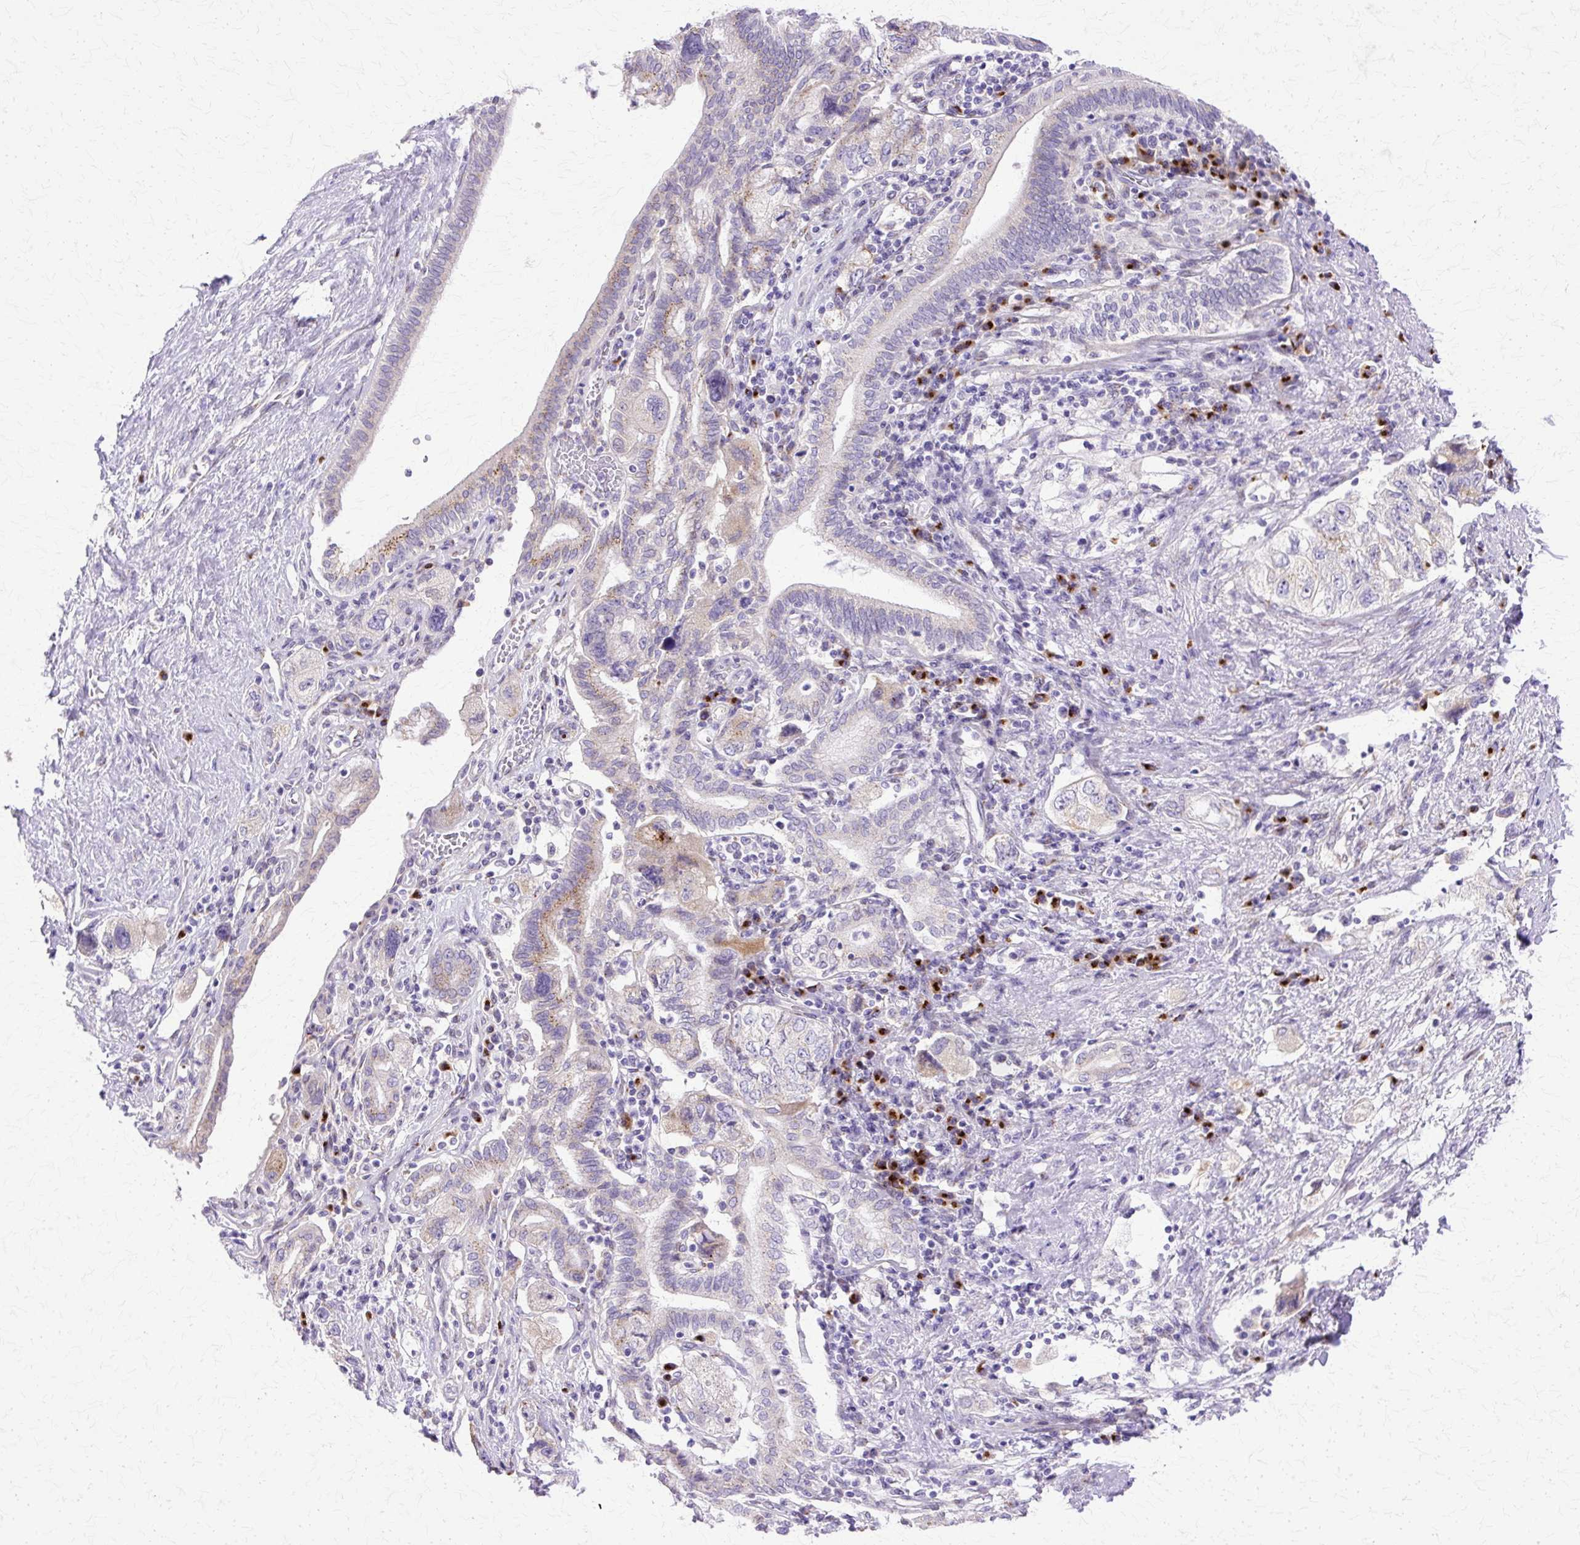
{"staining": {"intensity": "moderate", "quantity": "<25%", "location": "cytoplasmic/membranous"}, "tissue": "pancreatic cancer", "cell_type": "Tumor cells", "image_type": "cancer", "snomed": [{"axis": "morphology", "description": "Adenocarcinoma, NOS"}, {"axis": "topography", "description": "Pancreas"}], "caption": "Adenocarcinoma (pancreatic) stained with DAB immunohistochemistry reveals low levels of moderate cytoplasmic/membranous expression in approximately <25% of tumor cells.", "gene": "TBC1D3G", "patient": {"sex": "female", "age": 73}}